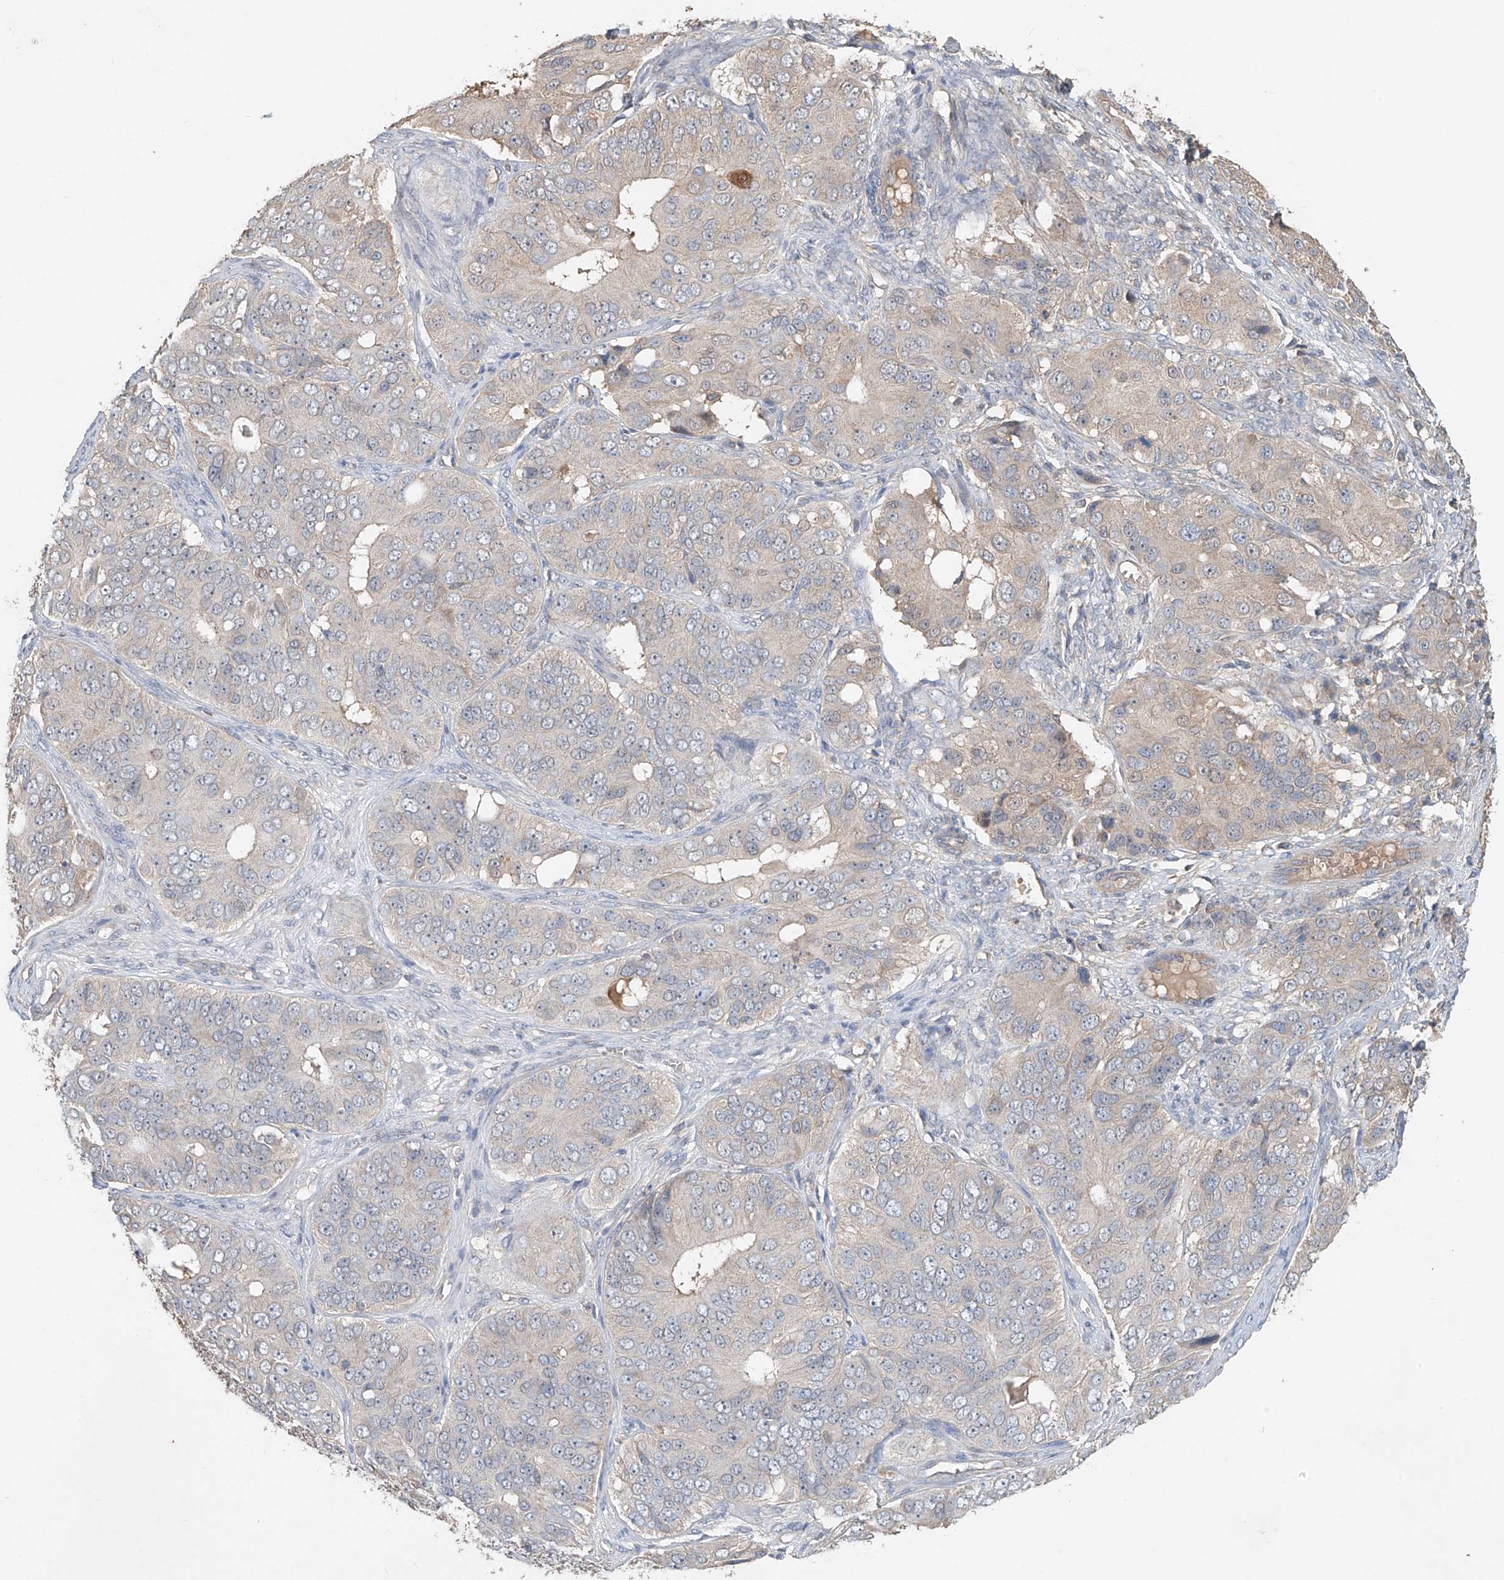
{"staining": {"intensity": "negative", "quantity": "none", "location": "none"}, "tissue": "ovarian cancer", "cell_type": "Tumor cells", "image_type": "cancer", "snomed": [{"axis": "morphology", "description": "Carcinoma, endometroid"}, {"axis": "topography", "description": "Ovary"}], "caption": "High magnification brightfield microscopy of ovarian cancer stained with DAB (brown) and counterstained with hematoxylin (blue): tumor cells show no significant expression. The staining was performed using DAB (3,3'-diaminobenzidine) to visualize the protein expression in brown, while the nuclei were stained in blue with hematoxylin (Magnification: 20x).", "gene": "GNB1L", "patient": {"sex": "female", "age": 51}}